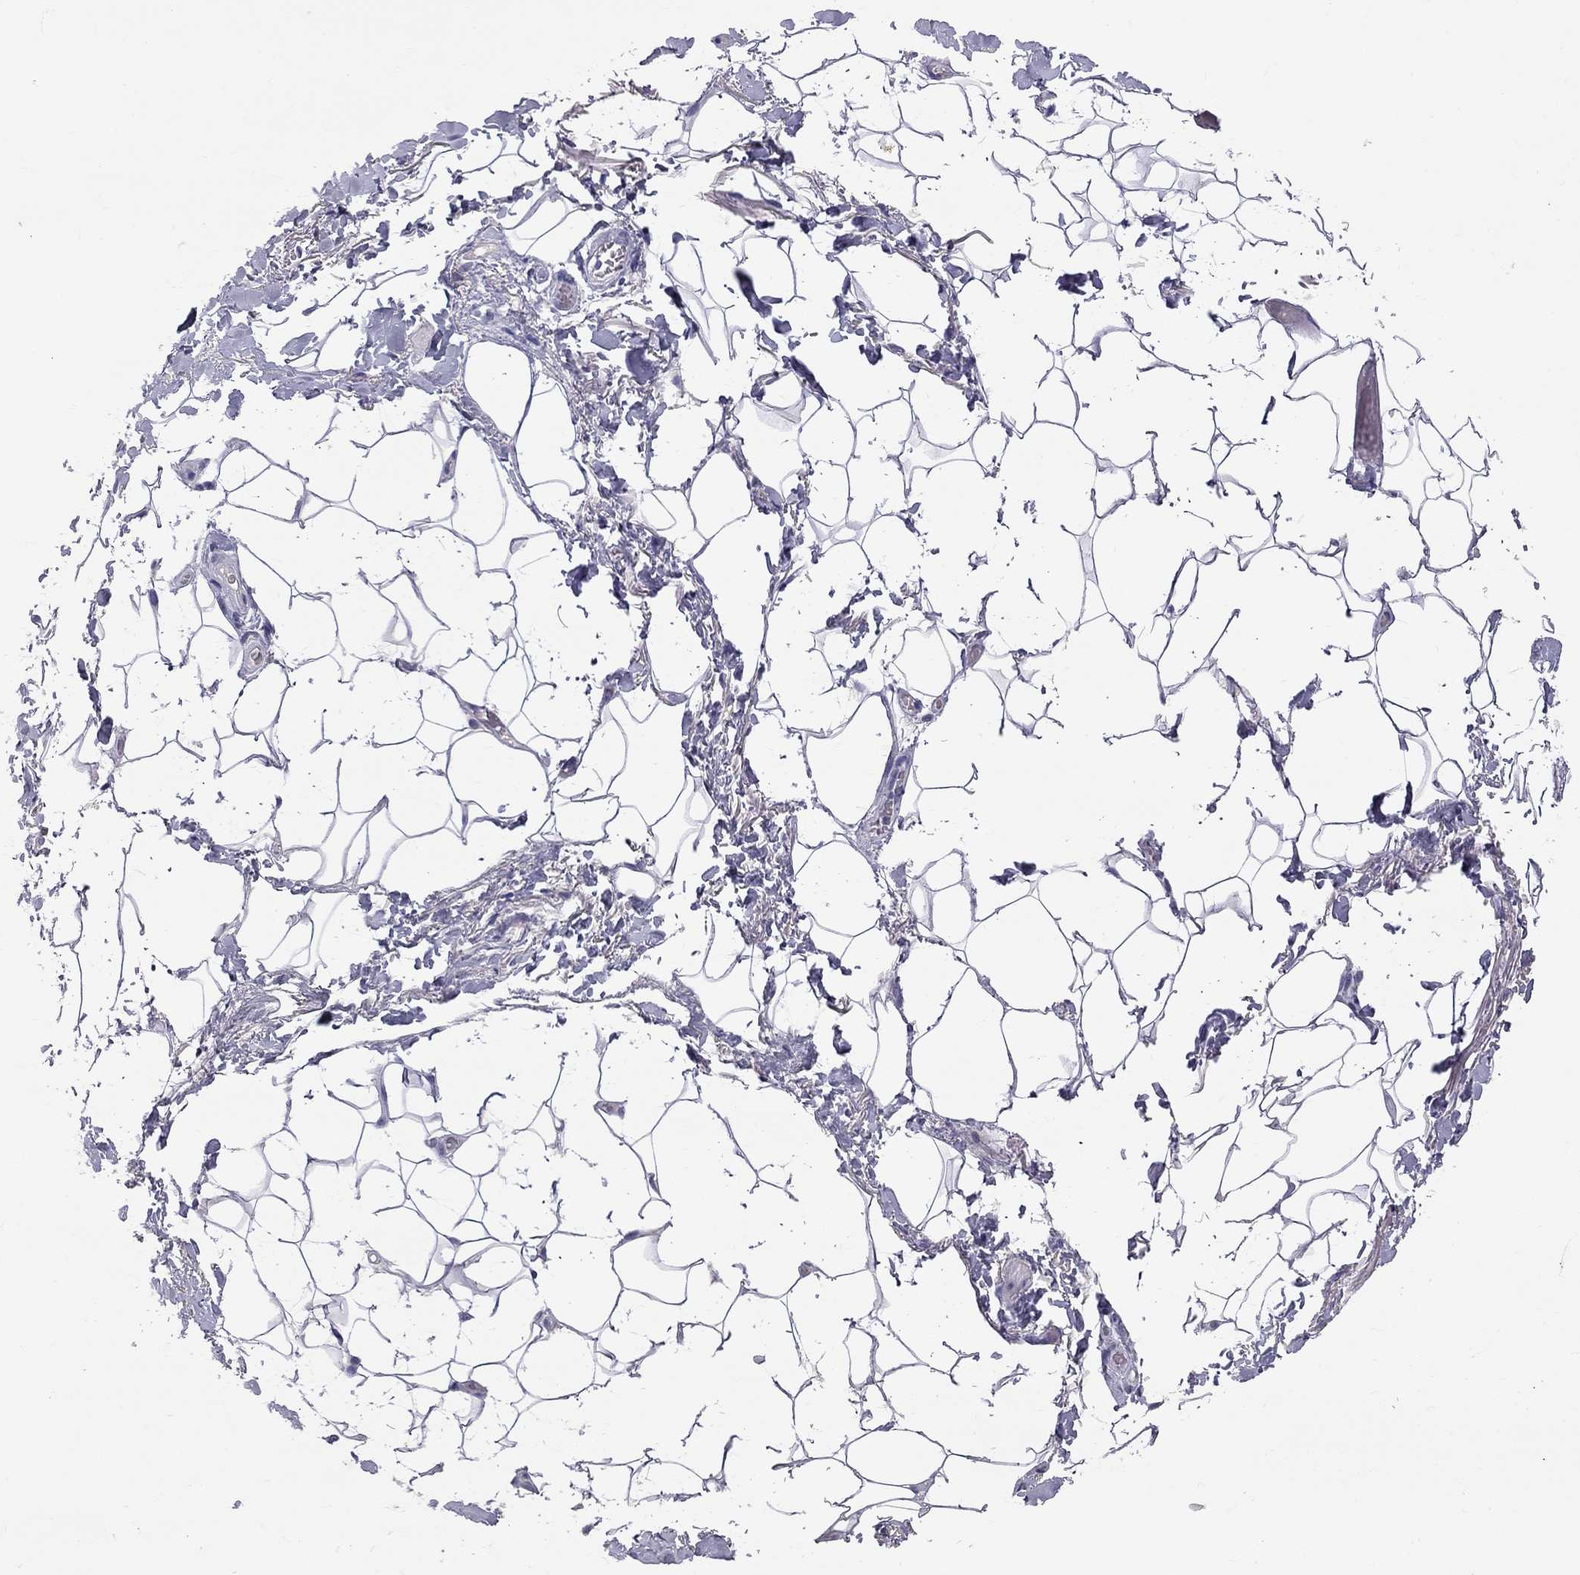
{"staining": {"intensity": "negative", "quantity": "none", "location": "none"}, "tissue": "adipose tissue", "cell_type": "Adipocytes", "image_type": "normal", "snomed": [{"axis": "morphology", "description": "Normal tissue, NOS"}, {"axis": "topography", "description": "Anal"}, {"axis": "topography", "description": "Peripheral nerve tissue"}], "caption": "An IHC image of unremarkable adipose tissue is shown. There is no staining in adipocytes of adipose tissue. (DAB (3,3'-diaminobenzidine) immunohistochemistry with hematoxylin counter stain).", "gene": "CFAP91", "patient": {"sex": "male", "age": 53}}